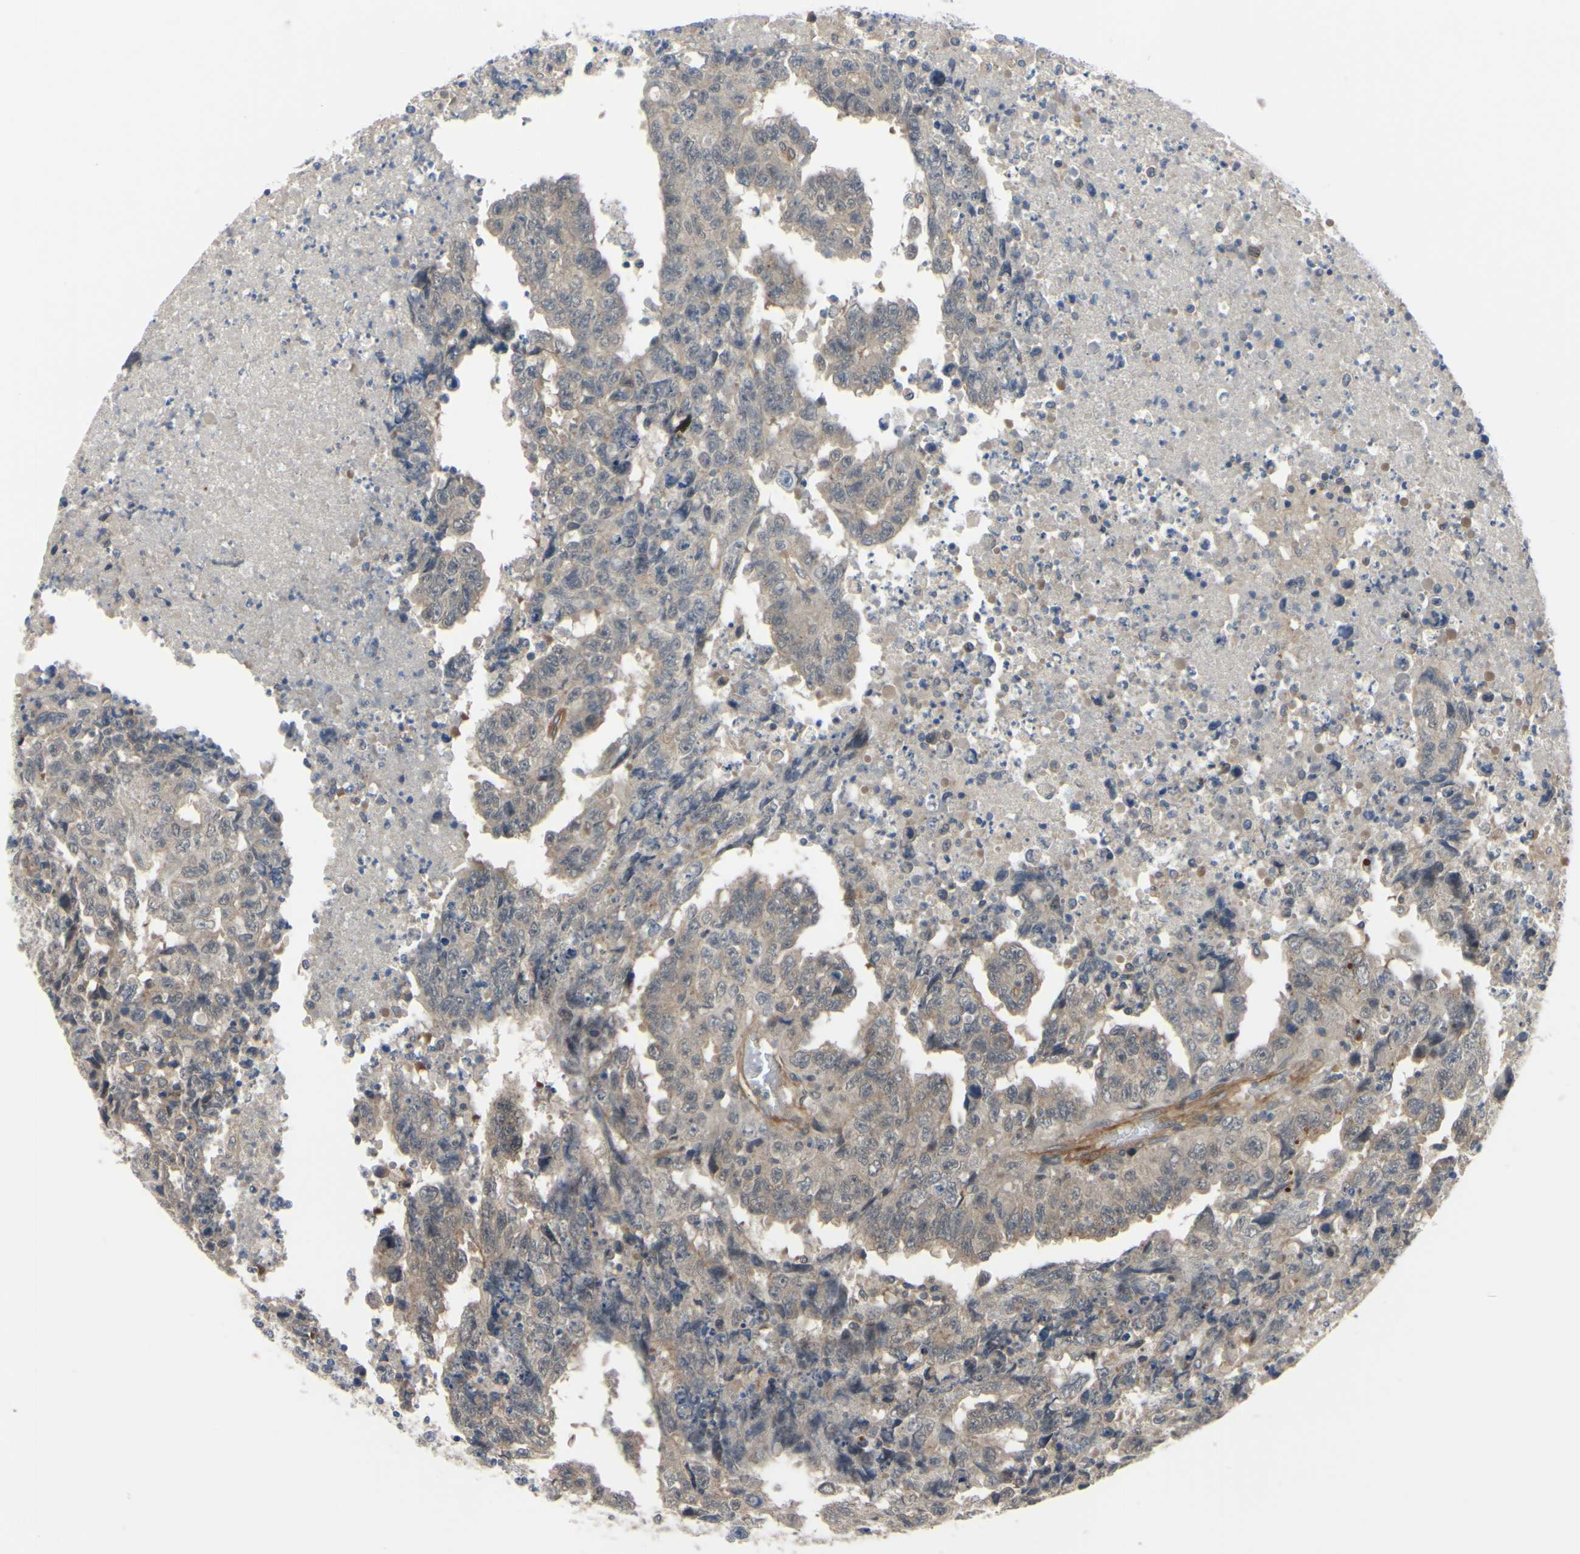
{"staining": {"intensity": "weak", "quantity": ">75%", "location": "cytoplasmic/membranous"}, "tissue": "testis cancer", "cell_type": "Tumor cells", "image_type": "cancer", "snomed": [{"axis": "morphology", "description": "Necrosis, NOS"}, {"axis": "morphology", "description": "Carcinoma, Embryonal, NOS"}, {"axis": "topography", "description": "Testis"}], "caption": "The histopathology image demonstrates immunohistochemical staining of testis cancer. There is weak cytoplasmic/membranous expression is present in about >75% of tumor cells.", "gene": "COMMD9", "patient": {"sex": "male", "age": 19}}